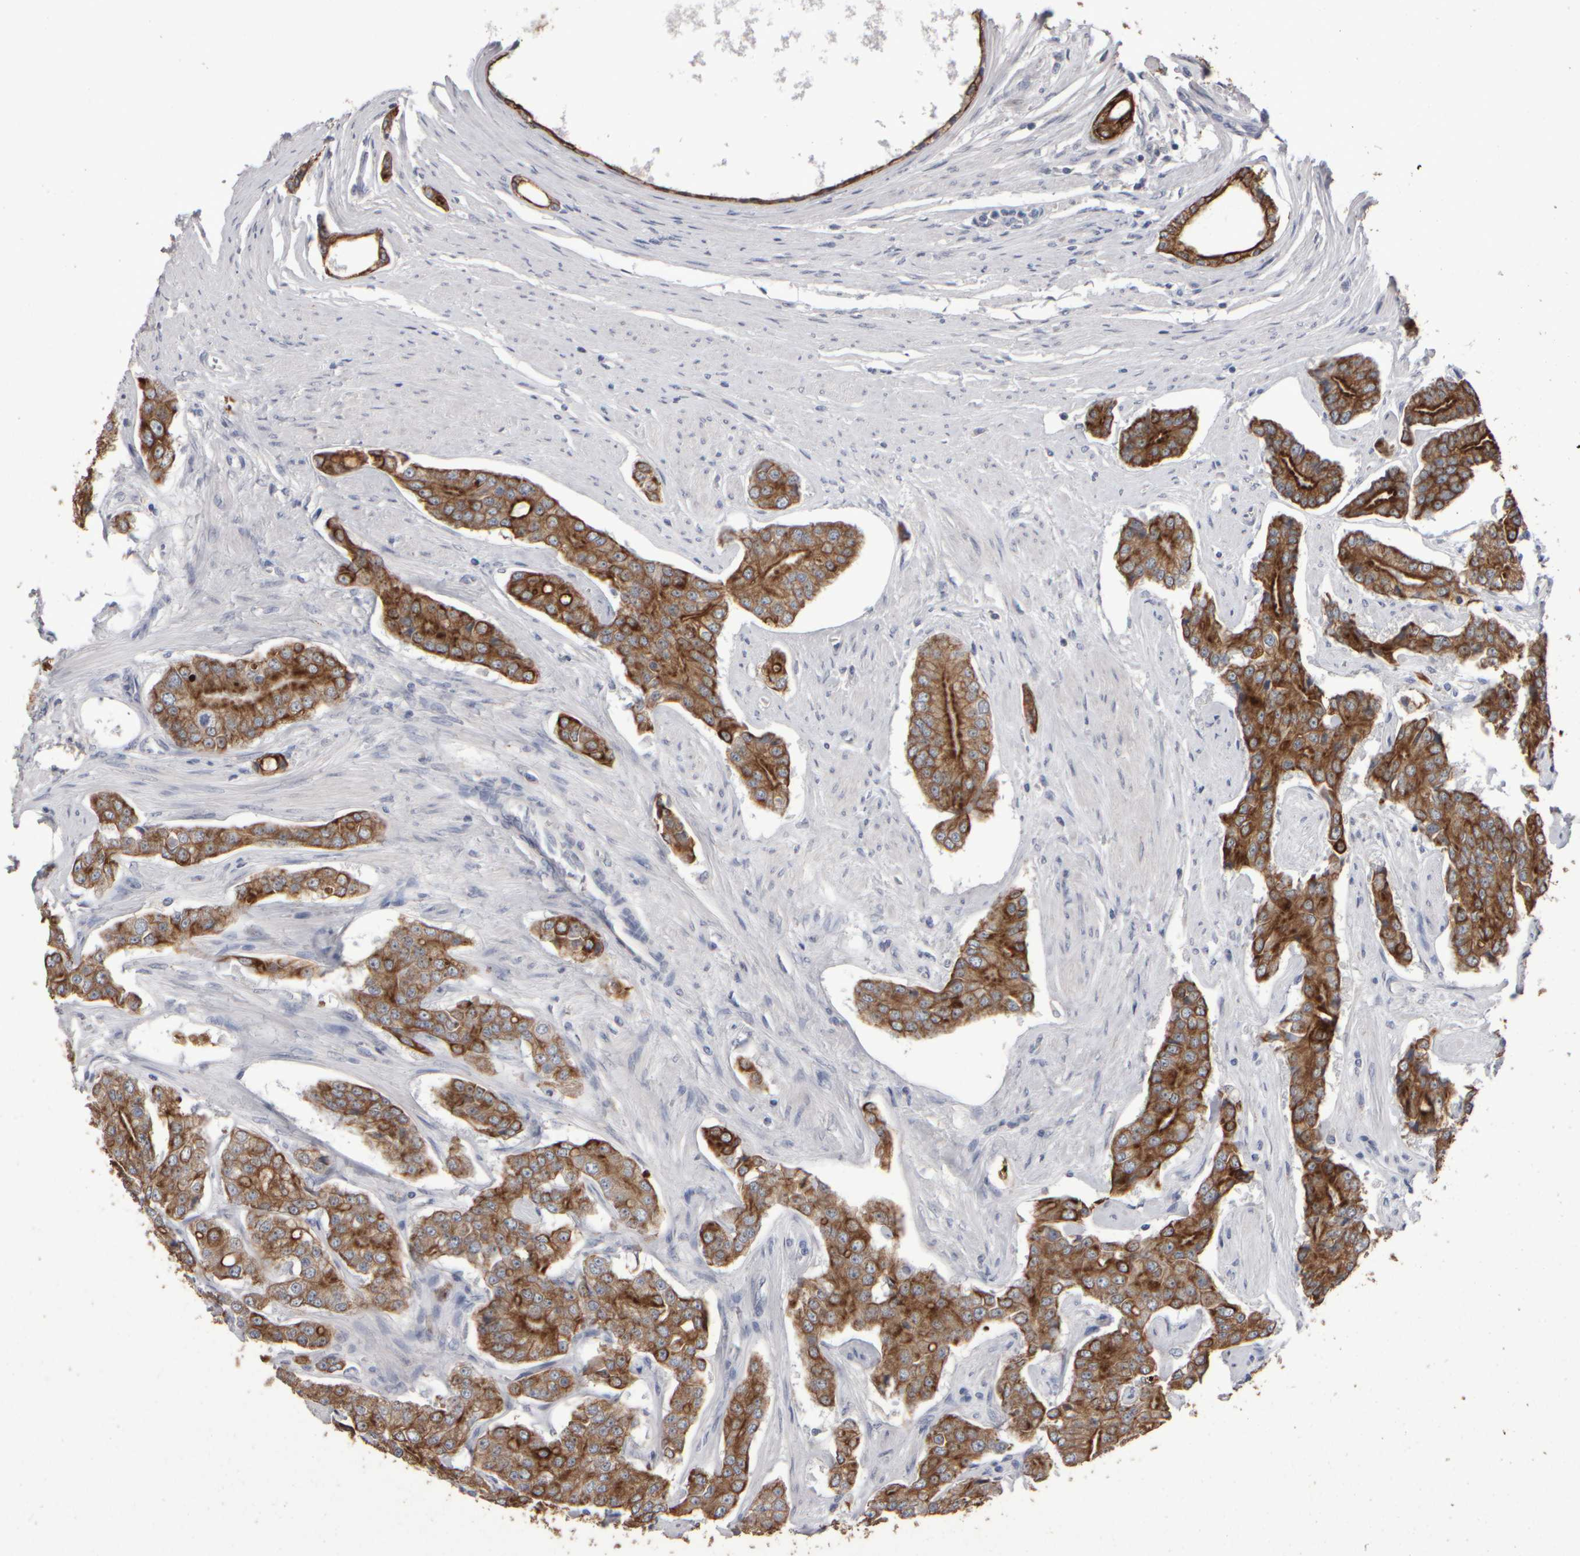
{"staining": {"intensity": "strong", "quantity": ">75%", "location": "cytoplasmic/membranous"}, "tissue": "prostate cancer", "cell_type": "Tumor cells", "image_type": "cancer", "snomed": [{"axis": "morphology", "description": "Adenocarcinoma, High grade"}, {"axis": "topography", "description": "Prostate"}], "caption": "A high-resolution histopathology image shows immunohistochemistry staining of prostate cancer, which displays strong cytoplasmic/membranous staining in about >75% of tumor cells.", "gene": "EPHX2", "patient": {"sex": "male", "age": 71}}